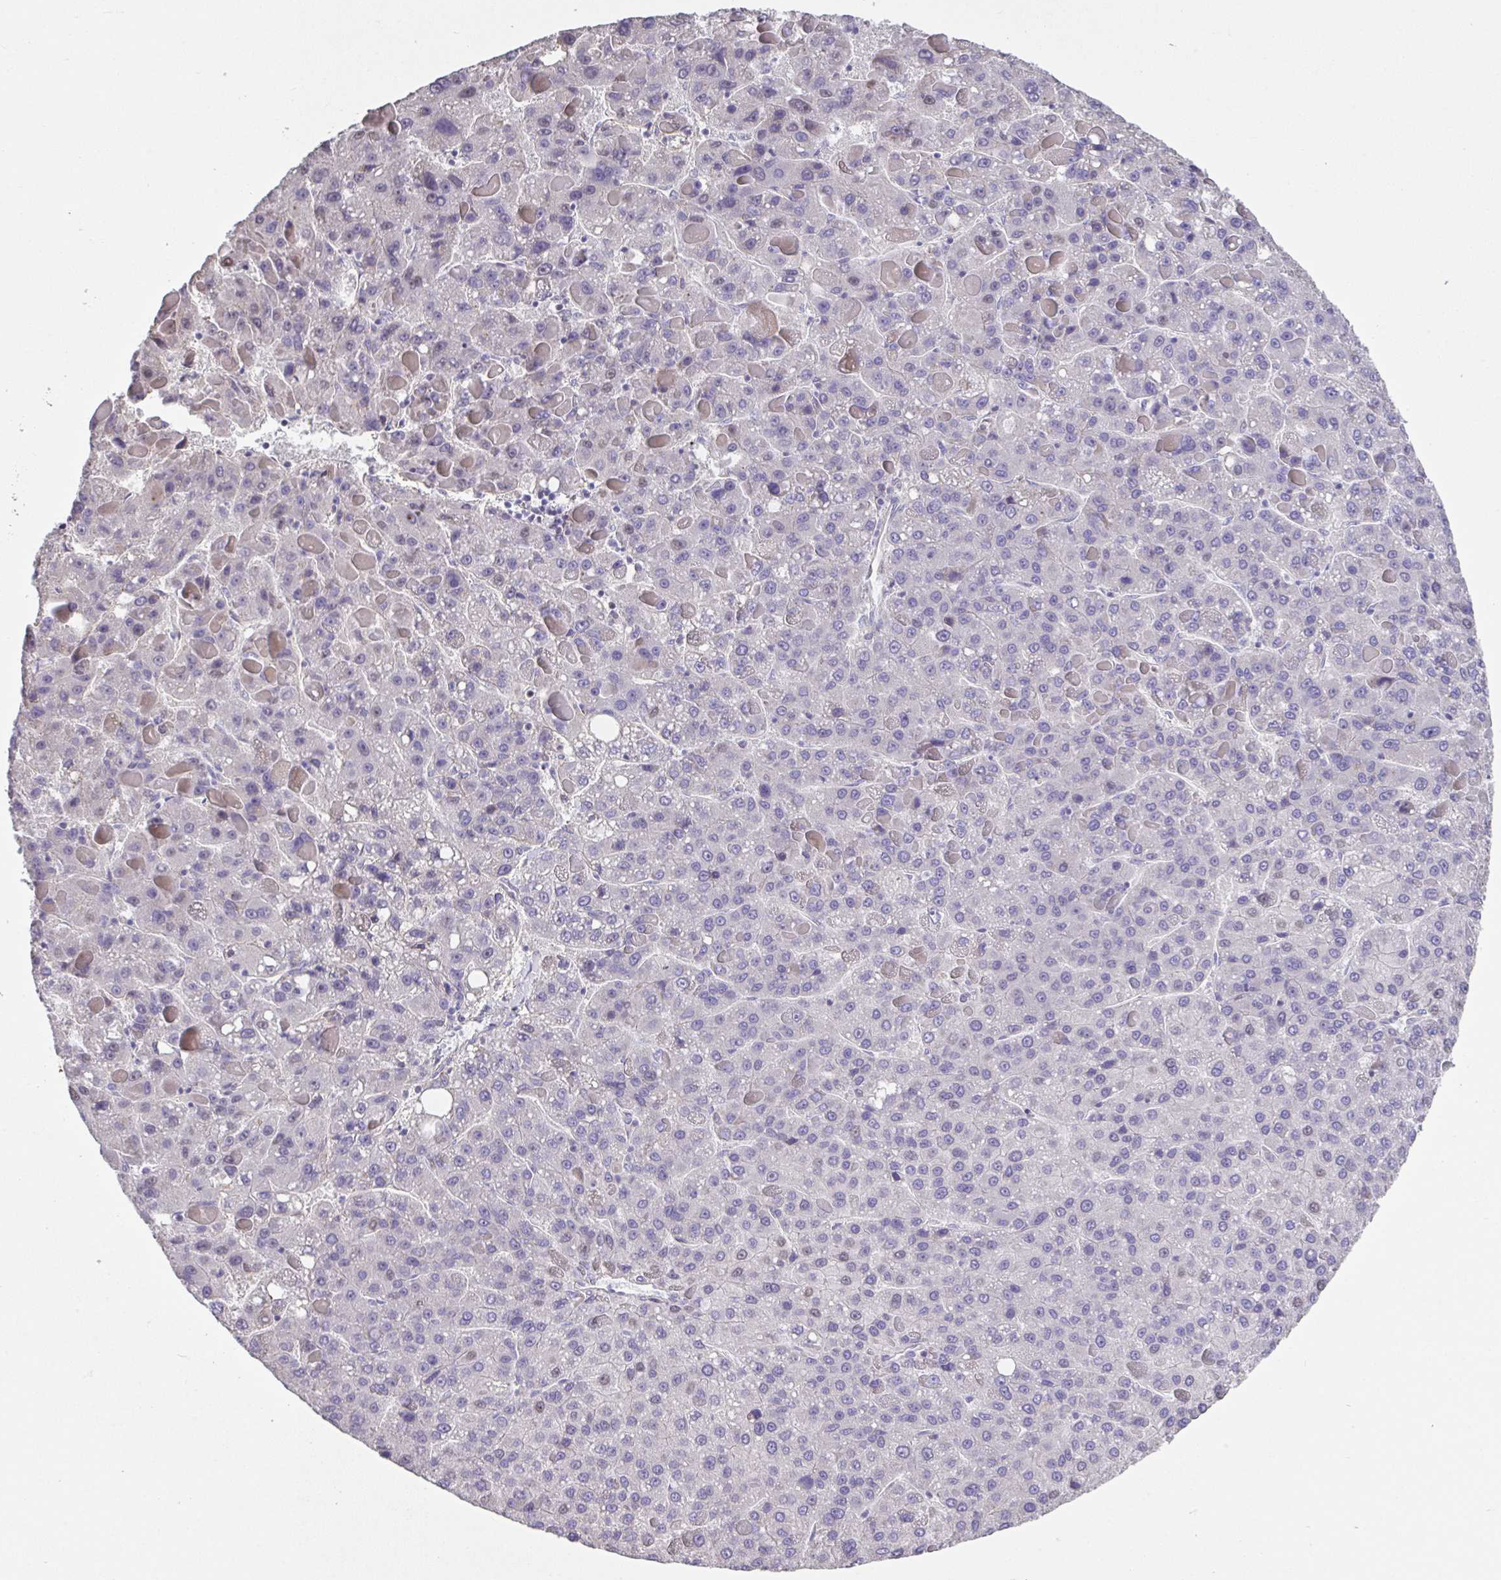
{"staining": {"intensity": "weak", "quantity": "<25%", "location": "nuclear"}, "tissue": "liver cancer", "cell_type": "Tumor cells", "image_type": "cancer", "snomed": [{"axis": "morphology", "description": "Carcinoma, Hepatocellular, NOS"}, {"axis": "topography", "description": "Liver"}], "caption": "DAB (3,3'-diaminobenzidine) immunohistochemical staining of human liver cancer (hepatocellular carcinoma) reveals no significant staining in tumor cells.", "gene": "RUNDC3B", "patient": {"sex": "female", "age": 82}}